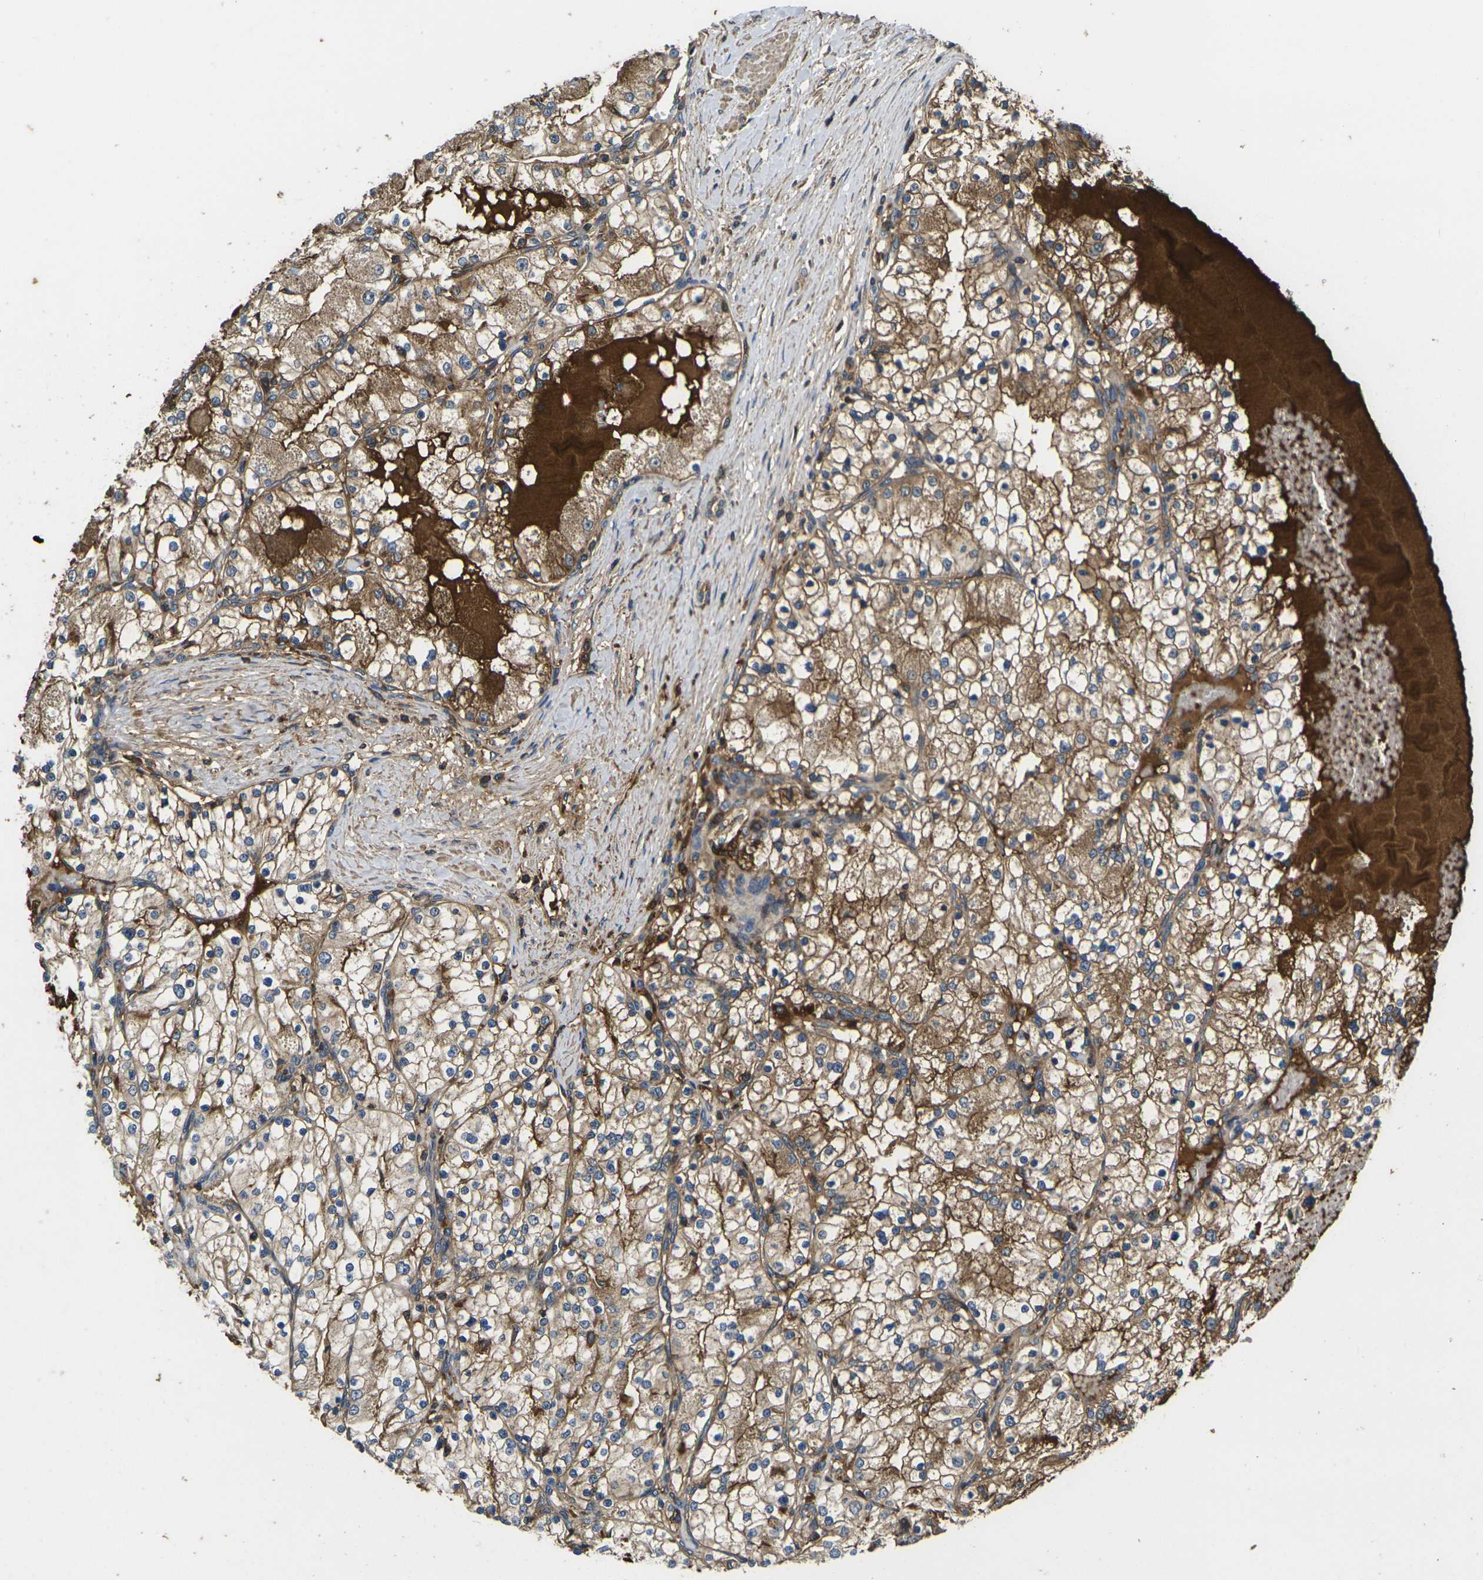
{"staining": {"intensity": "moderate", "quantity": ">75%", "location": "cytoplasmic/membranous"}, "tissue": "renal cancer", "cell_type": "Tumor cells", "image_type": "cancer", "snomed": [{"axis": "morphology", "description": "Adenocarcinoma, NOS"}, {"axis": "topography", "description": "Kidney"}], "caption": "Immunohistochemical staining of renal cancer (adenocarcinoma) shows medium levels of moderate cytoplasmic/membranous protein staining in approximately >75% of tumor cells.", "gene": "HSPG2", "patient": {"sex": "male", "age": 68}}